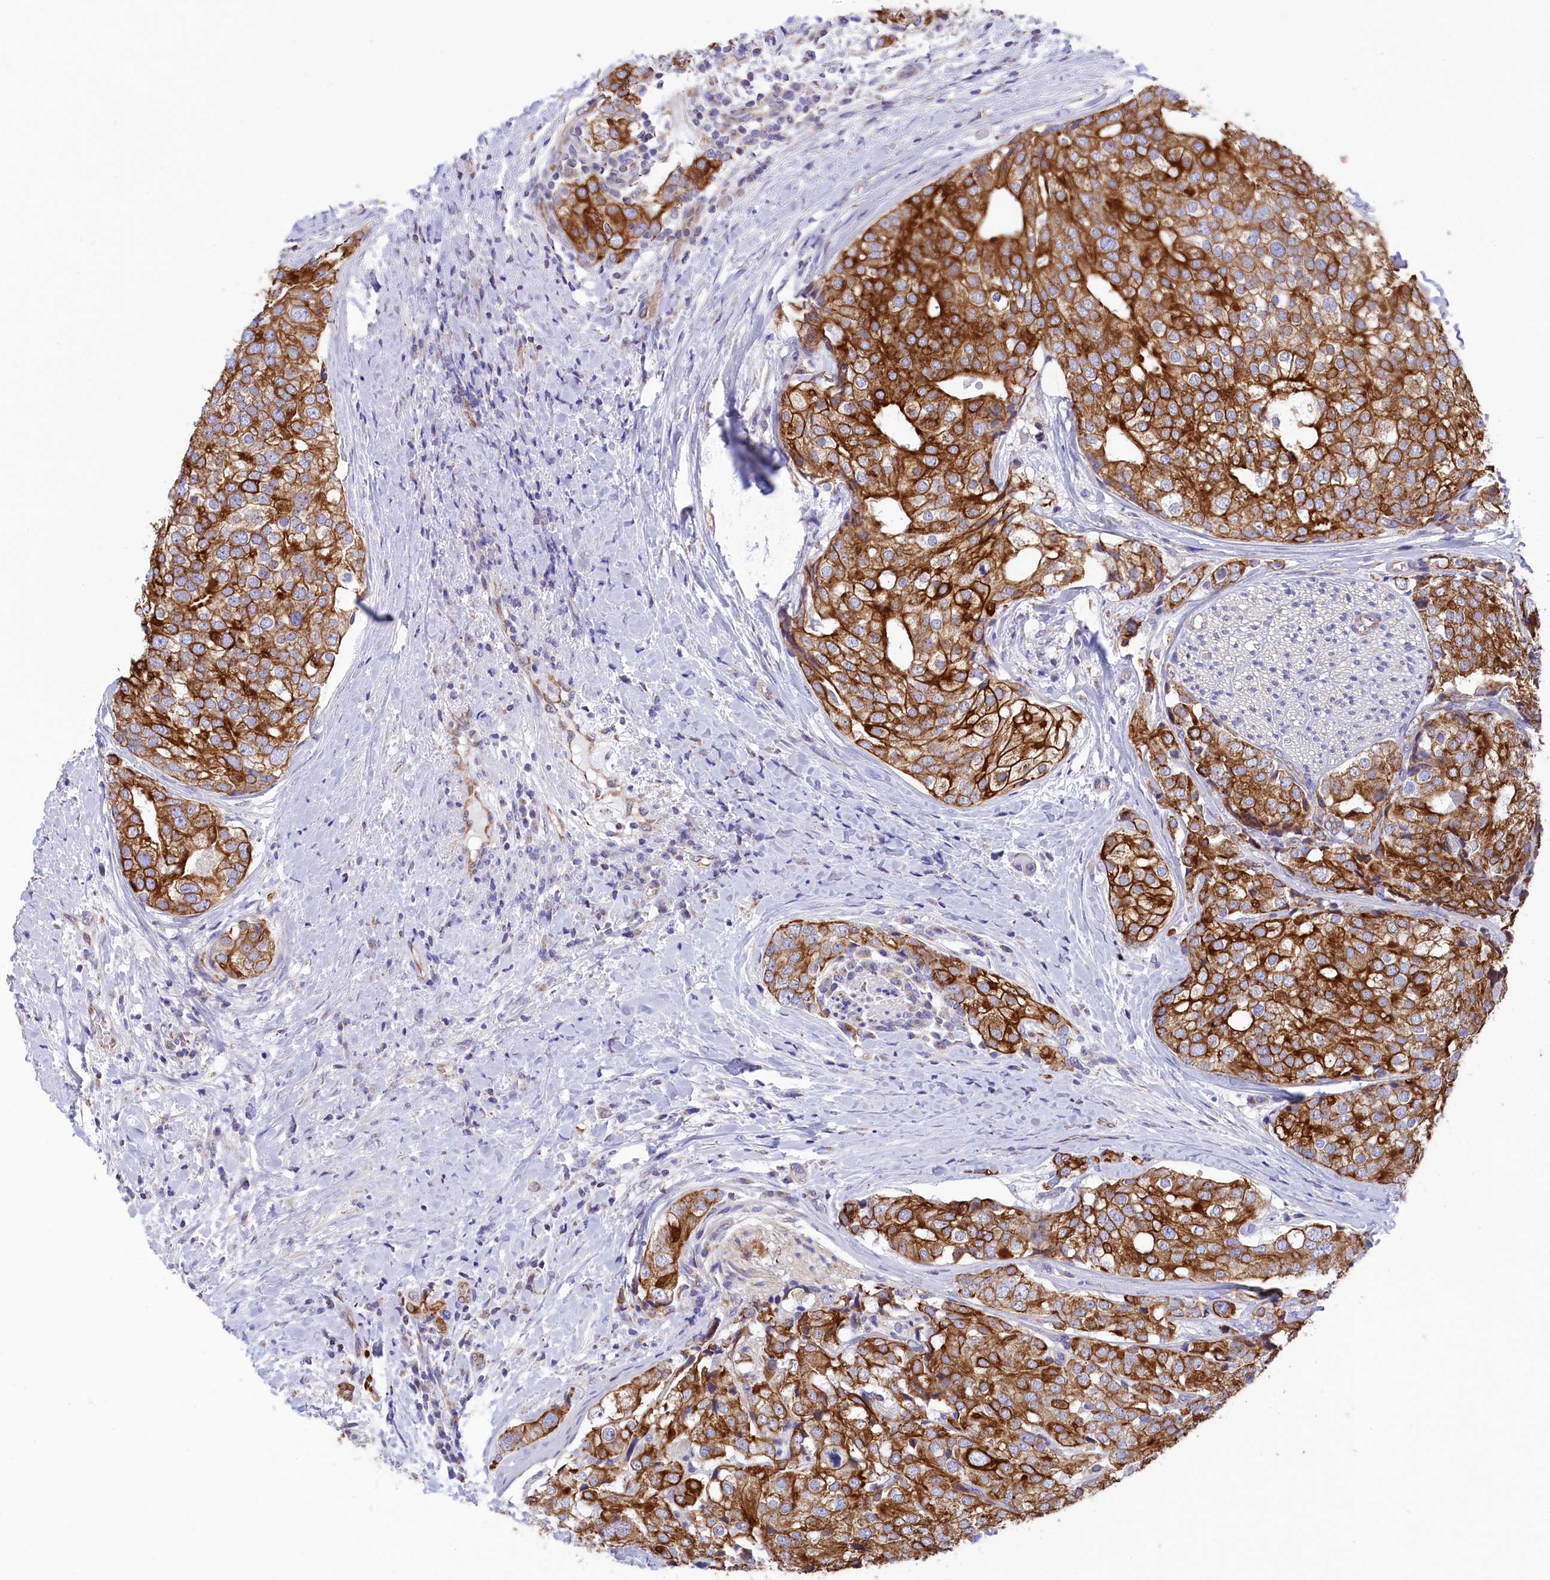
{"staining": {"intensity": "strong", "quantity": ">75%", "location": "cytoplasmic/membranous"}, "tissue": "prostate cancer", "cell_type": "Tumor cells", "image_type": "cancer", "snomed": [{"axis": "morphology", "description": "Adenocarcinoma, High grade"}, {"axis": "topography", "description": "Prostate"}], "caption": "The micrograph displays immunohistochemical staining of prostate cancer. There is strong cytoplasmic/membranous staining is identified in approximately >75% of tumor cells.", "gene": "GATB", "patient": {"sex": "male", "age": 49}}